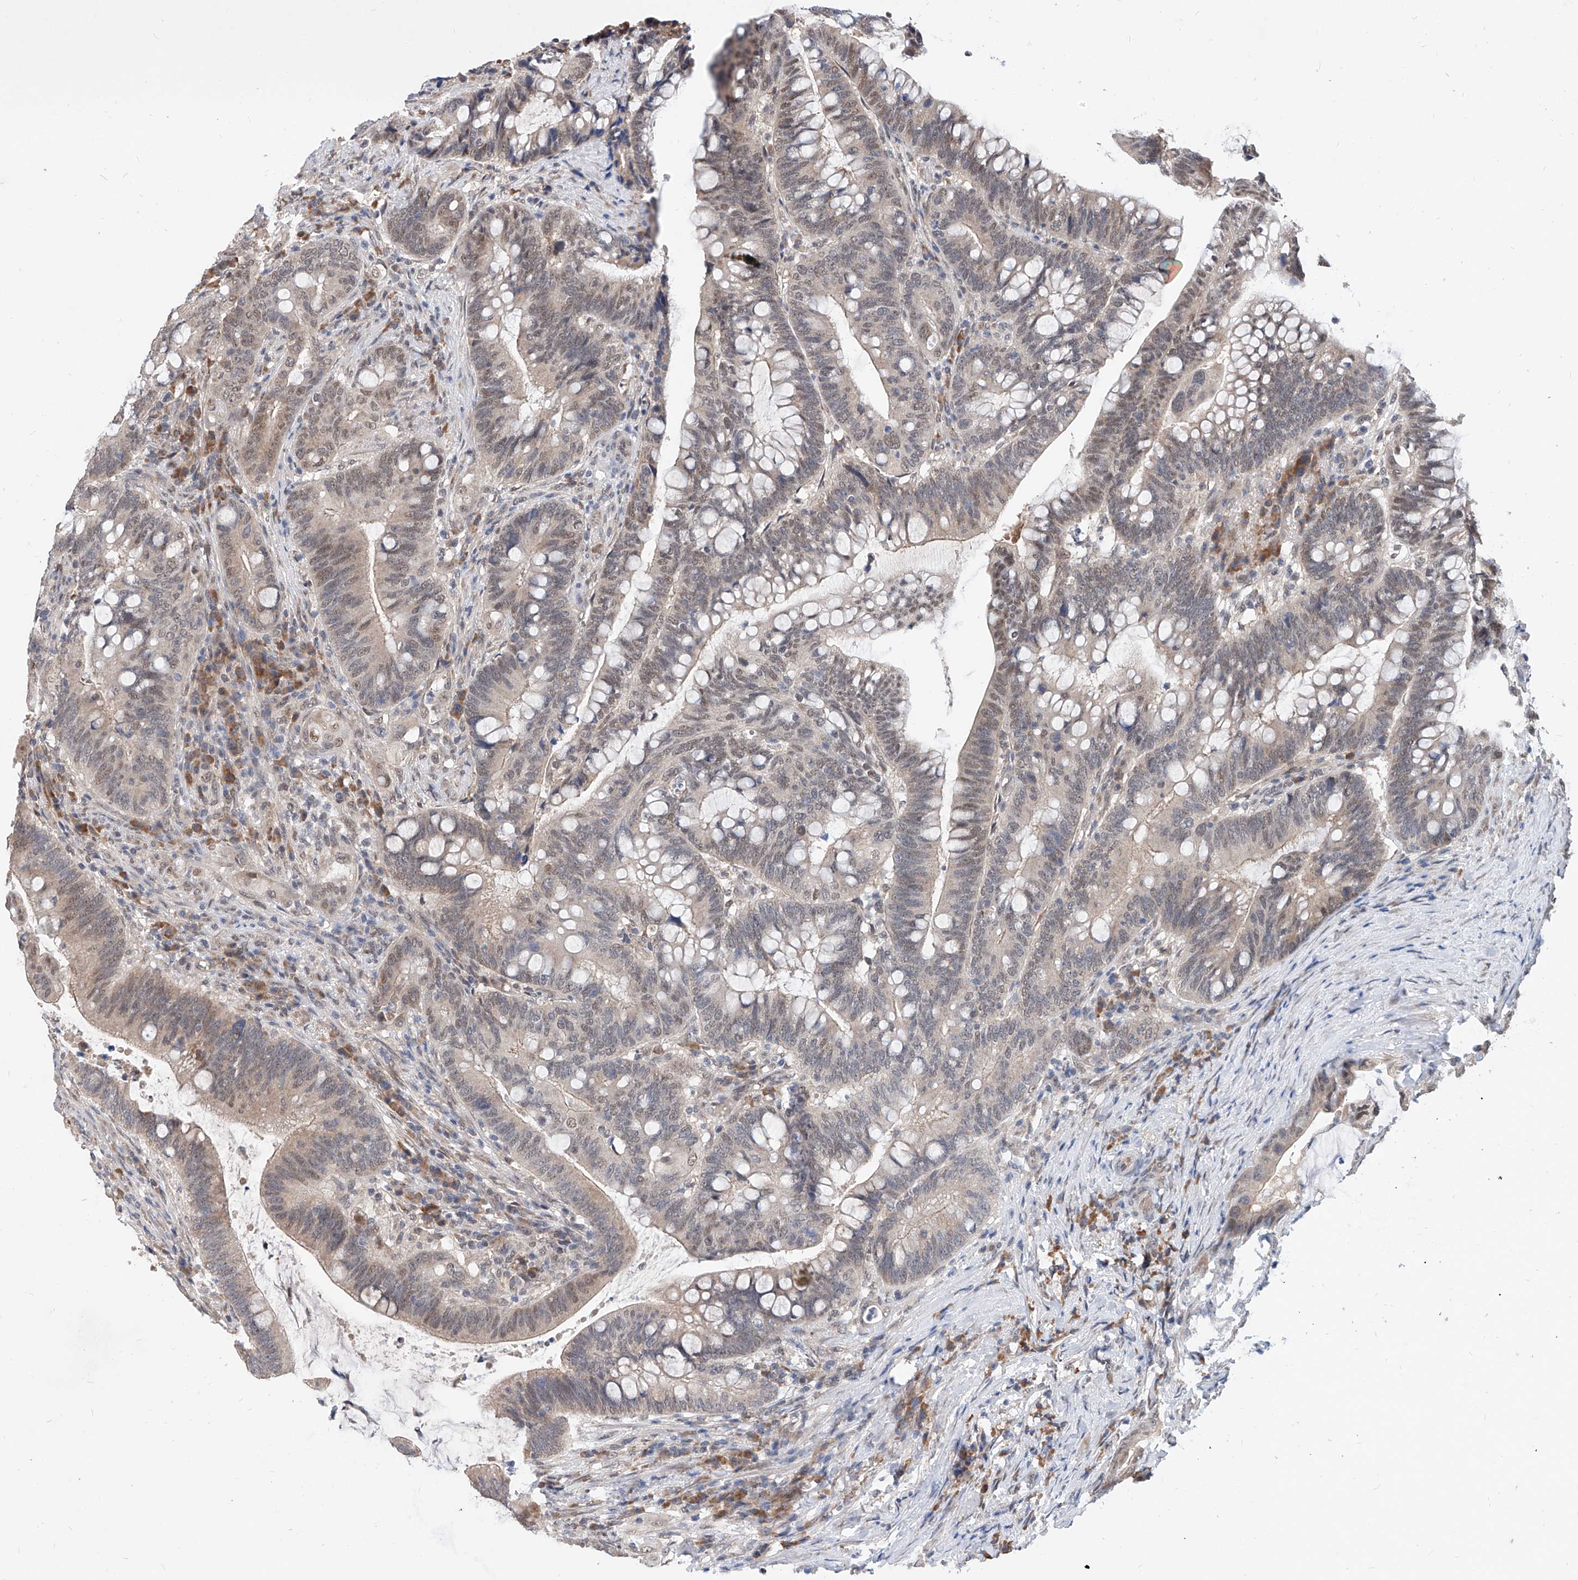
{"staining": {"intensity": "weak", "quantity": "25%-75%", "location": "nuclear"}, "tissue": "colorectal cancer", "cell_type": "Tumor cells", "image_type": "cancer", "snomed": [{"axis": "morphology", "description": "Adenocarcinoma, NOS"}, {"axis": "topography", "description": "Colon"}], "caption": "Human colorectal cancer (adenocarcinoma) stained with a brown dye displays weak nuclear positive positivity in about 25%-75% of tumor cells.", "gene": "CARMIL3", "patient": {"sex": "female", "age": 66}}